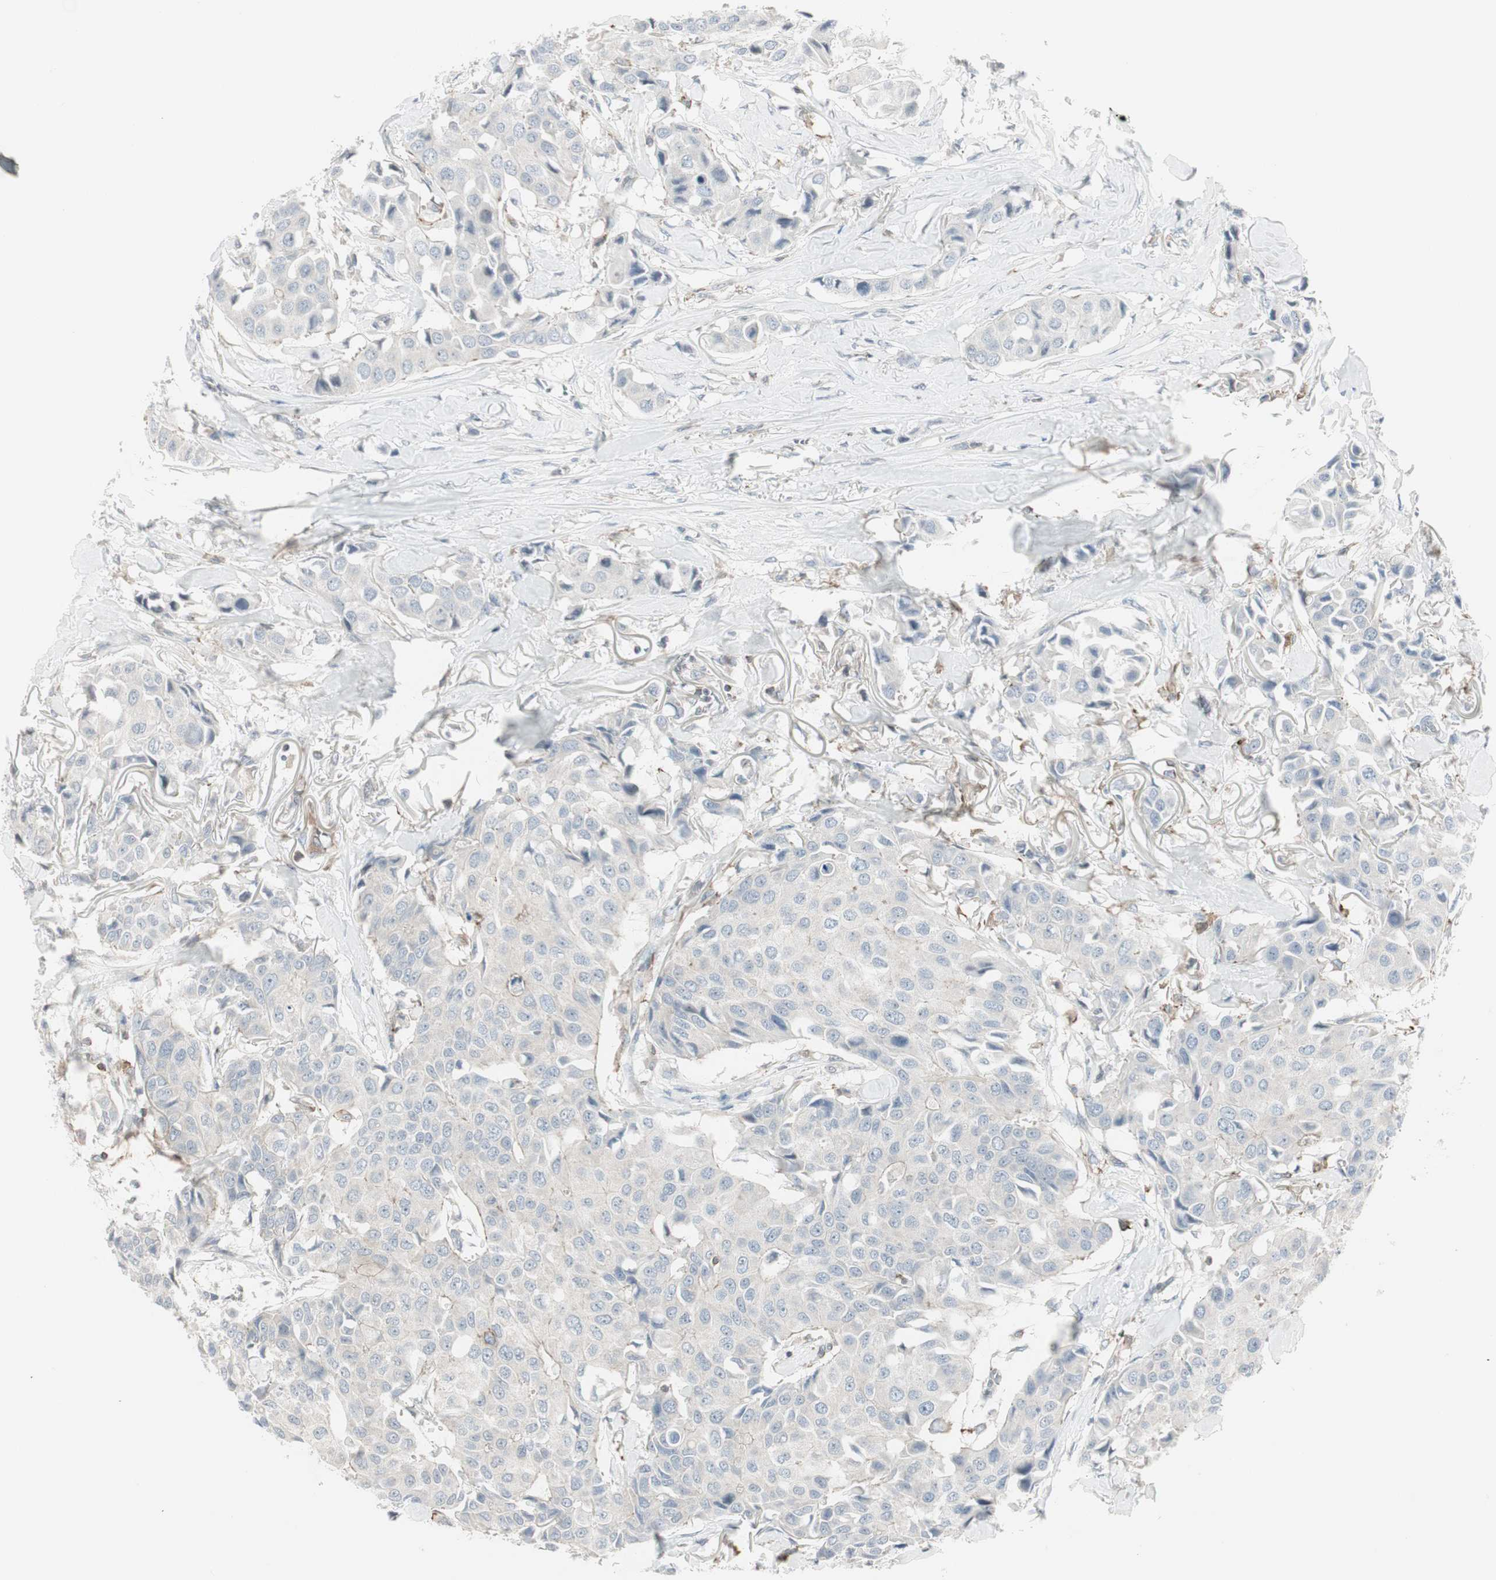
{"staining": {"intensity": "negative", "quantity": "none", "location": "none"}, "tissue": "breast cancer", "cell_type": "Tumor cells", "image_type": "cancer", "snomed": [{"axis": "morphology", "description": "Duct carcinoma"}, {"axis": "topography", "description": "Breast"}], "caption": "This micrograph is of breast infiltrating ductal carcinoma stained with immunohistochemistry to label a protein in brown with the nuclei are counter-stained blue. There is no expression in tumor cells. The staining is performed using DAB (3,3'-diaminobenzidine) brown chromogen with nuclei counter-stained in using hematoxylin.", "gene": "MAP4K4", "patient": {"sex": "female", "age": 80}}